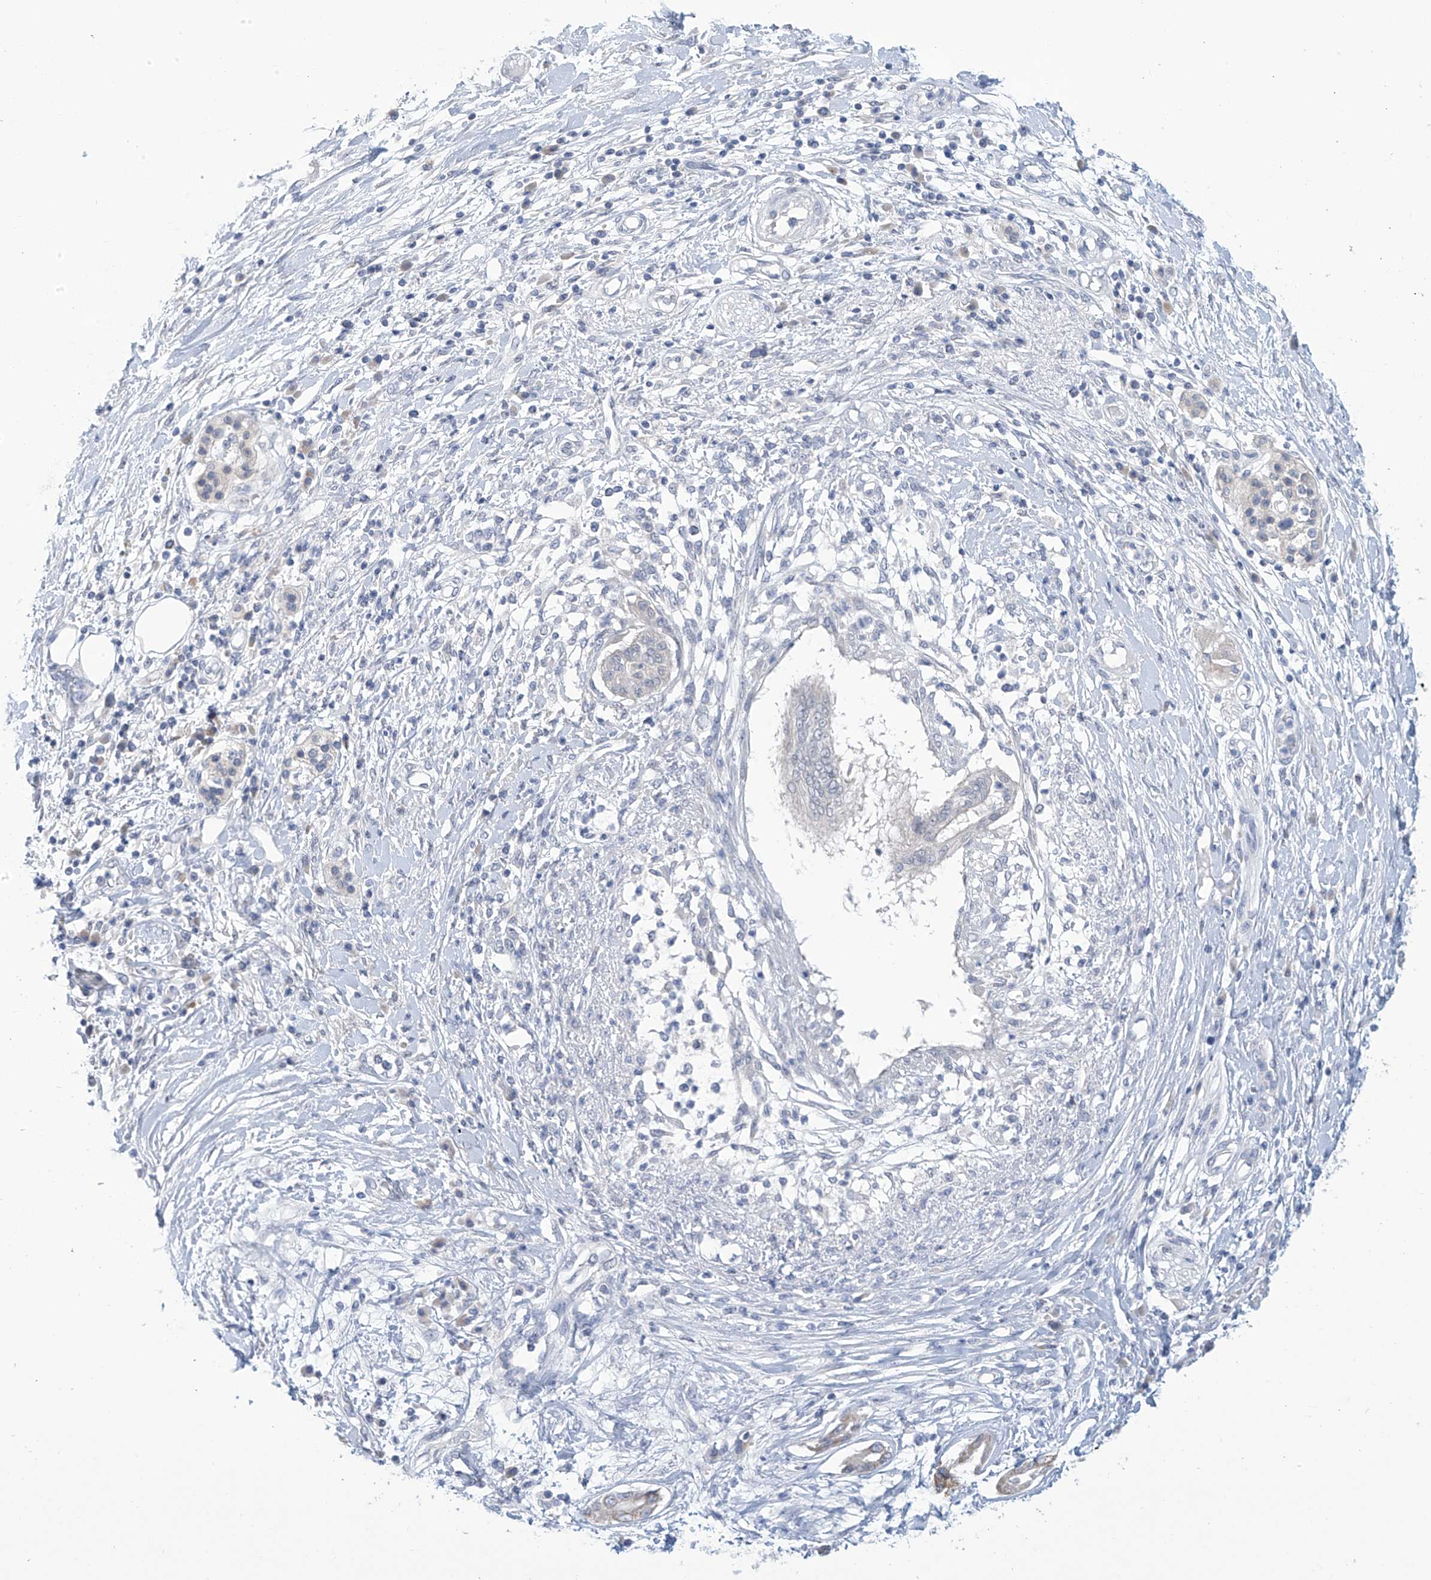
{"staining": {"intensity": "negative", "quantity": "none", "location": "none"}, "tissue": "pancreatic cancer", "cell_type": "Tumor cells", "image_type": "cancer", "snomed": [{"axis": "morphology", "description": "Adenocarcinoma, NOS"}, {"axis": "topography", "description": "Pancreas"}], "caption": "Immunohistochemistry photomicrograph of pancreatic adenocarcinoma stained for a protein (brown), which reveals no staining in tumor cells.", "gene": "IBA57", "patient": {"sex": "female", "age": 56}}